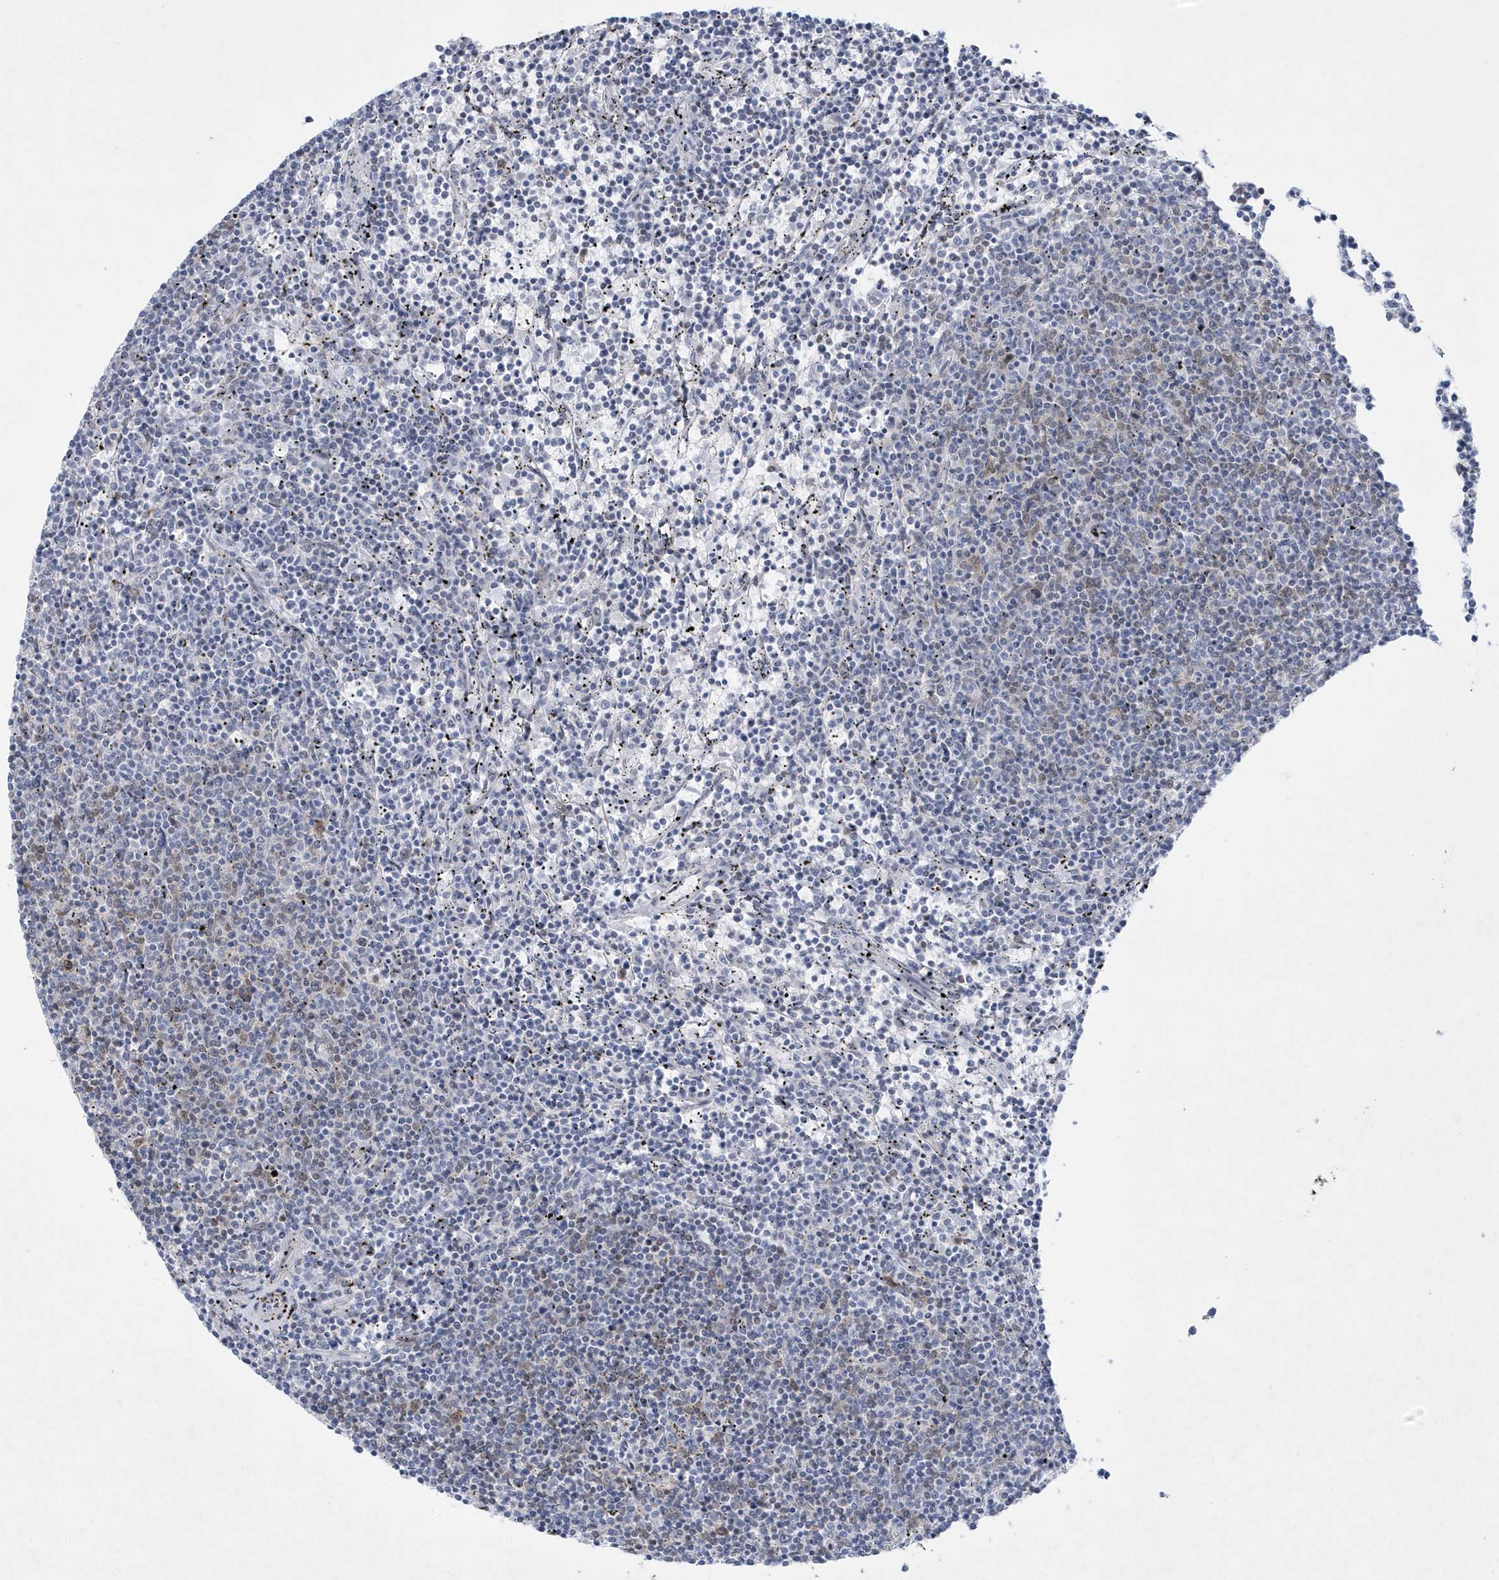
{"staining": {"intensity": "negative", "quantity": "none", "location": "none"}, "tissue": "lymphoma", "cell_type": "Tumor cells", "image_type": "cancer", "snomed": [{"axis": "morphology", "description": "Malignant lymphoma, non-Hodgkin's type, Low grade"}, {"axis": "topography", "description": "Spleen"}], "caption": "Immunohistochemistry micrograph of neoplastic tissue: lymphoma stained with DAB (3,3'-diaminobenzidine) shows no significant protein positivity in tumor cells.", "gene": "DCLRE1A", "patient": {"sex": "female", "age": 50}}